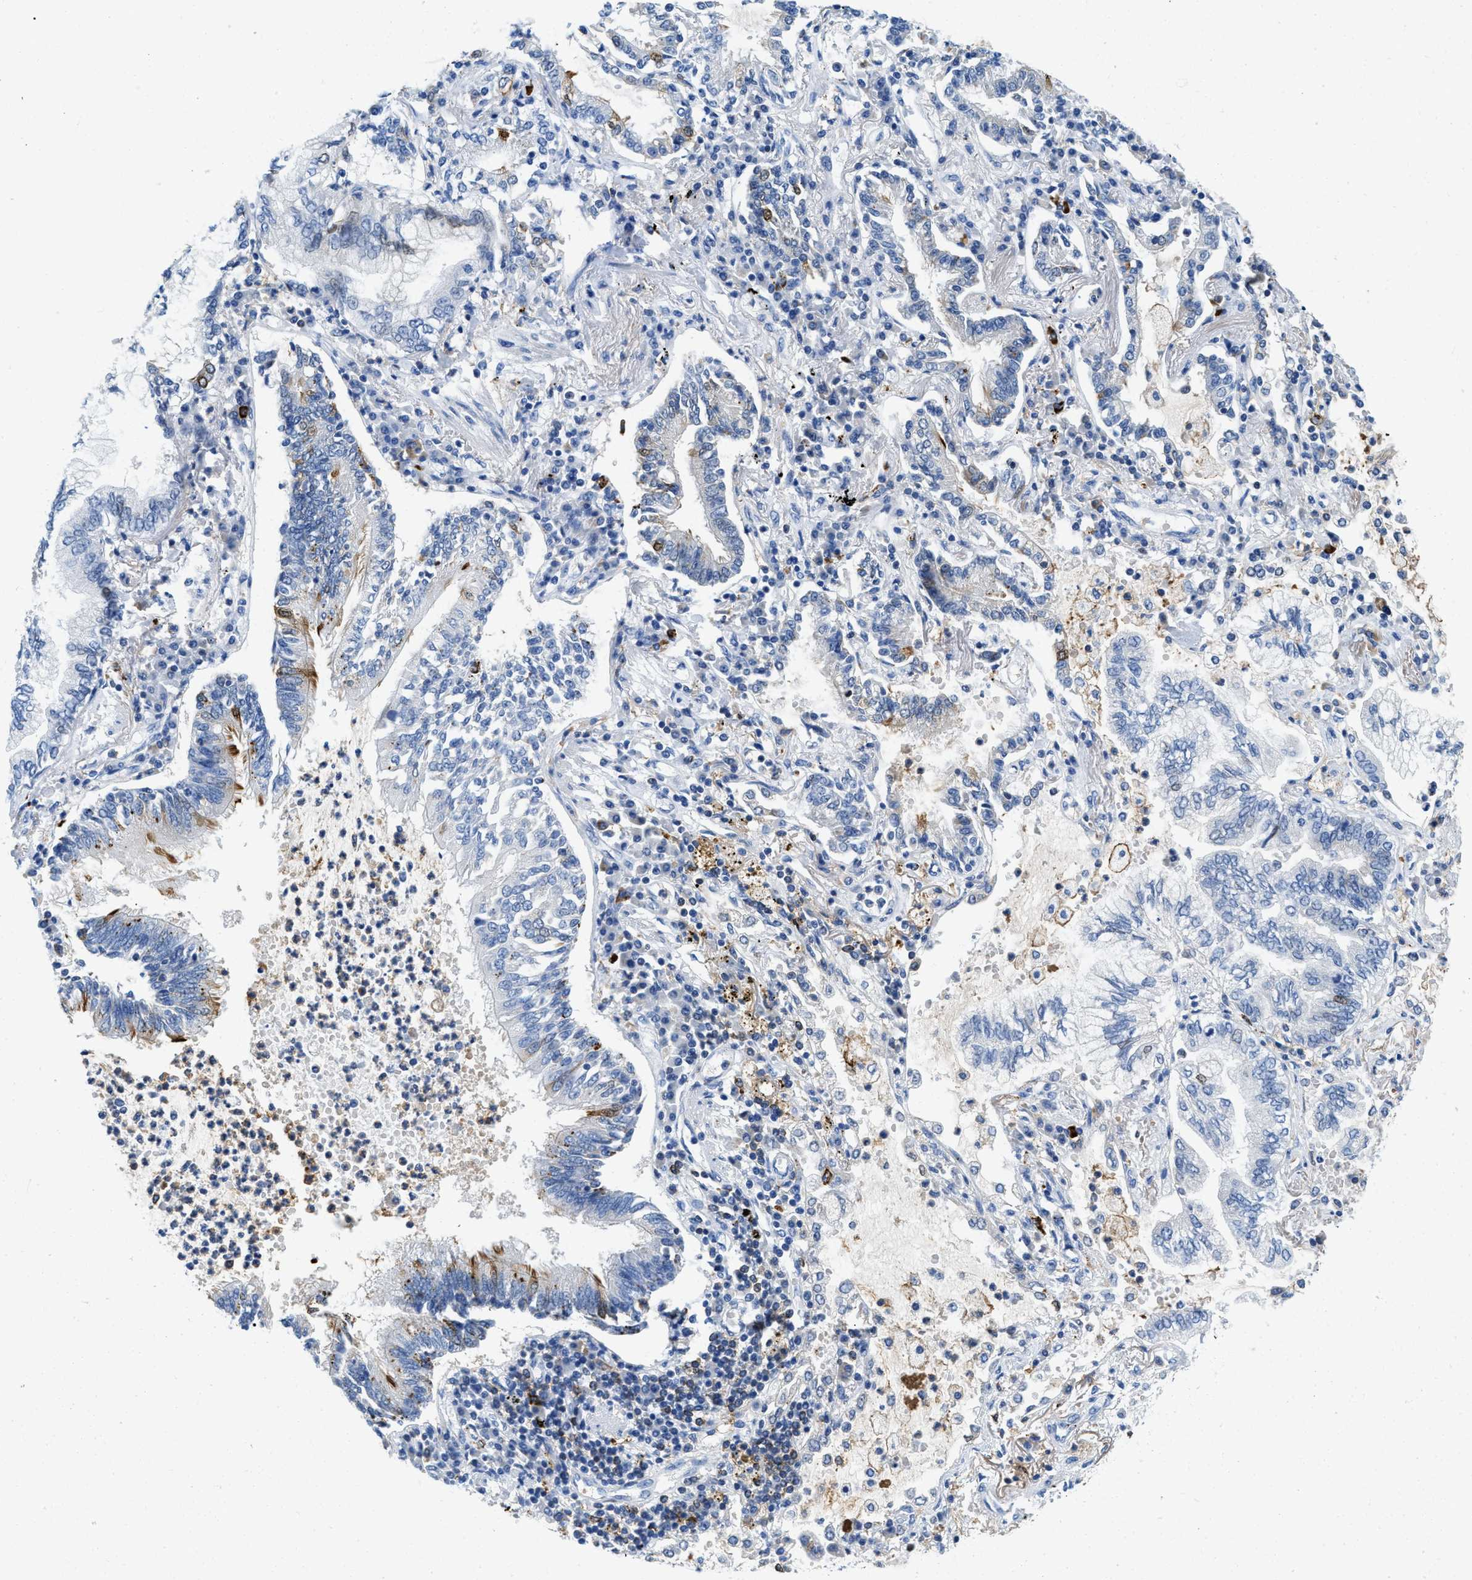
{"staining": {"intensity": "negative", "quantity": "none", "location": "none"}, "tissue": "lung cancer", "cell_type": "Tumor cells", "image_type": "cancer", "snomed": [{"axis": "morphology", "description": "Normal tissue, NOS"}, {"axis": "morphology", "description": "Adenocarcinoma, NOS"}, {"axis": "topography", "description": "Bronchus"}, {"axis": "topography", "description": "Lung"}], "caption": "Immunohistochemical staining of human lung cancer (adenocarcinoma) exhibits no significant staining in tumor cells.", "gene": "CD226", "patient": {"sex": "female", "age": 70}}